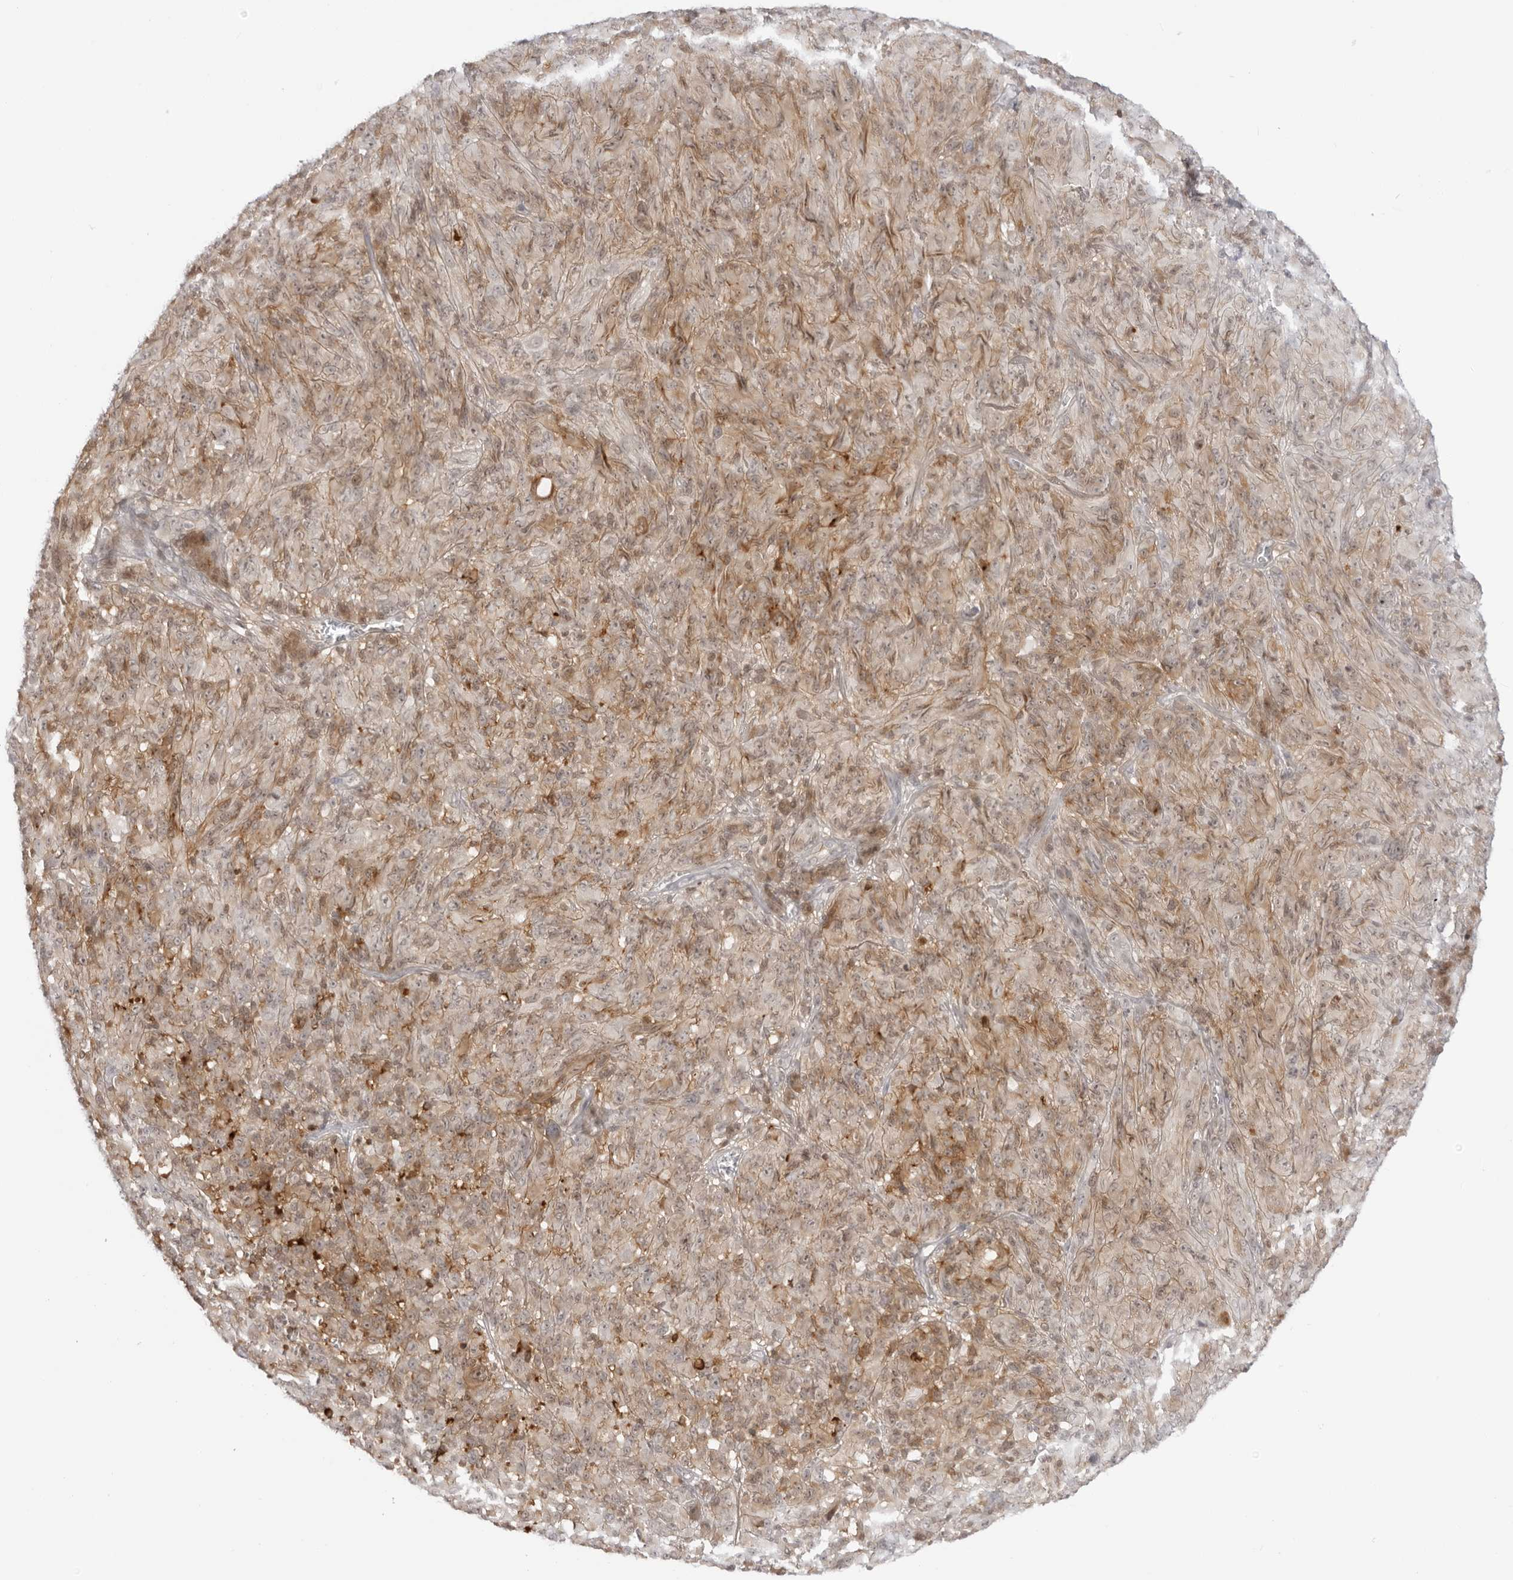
{"staining": {"intensity": "moderate", "quantity": "<25%", "location": "cytoplasmic/membranous,nuclear"}, "tissue": "melanoma", "cell_type": "Tumor cells", "image_type": "cancer", "snomed": [{"axis": "morphology", "description": "Malignant melanoma, NOS"}, {"axis": "topography", "description": "Skin of head"}], "caption": "A micrograph of human malignant melanoma stained for a protein displays moderate cytoplasmic/membranous and nuclear brown staining in tumor cells. (DAB (3,3'-diaminobenzidine) IHC, brown staining for protein, blue staining for nuclei).", "gene": "RNF146", "patient": {"sex": "male", "age": 96}}